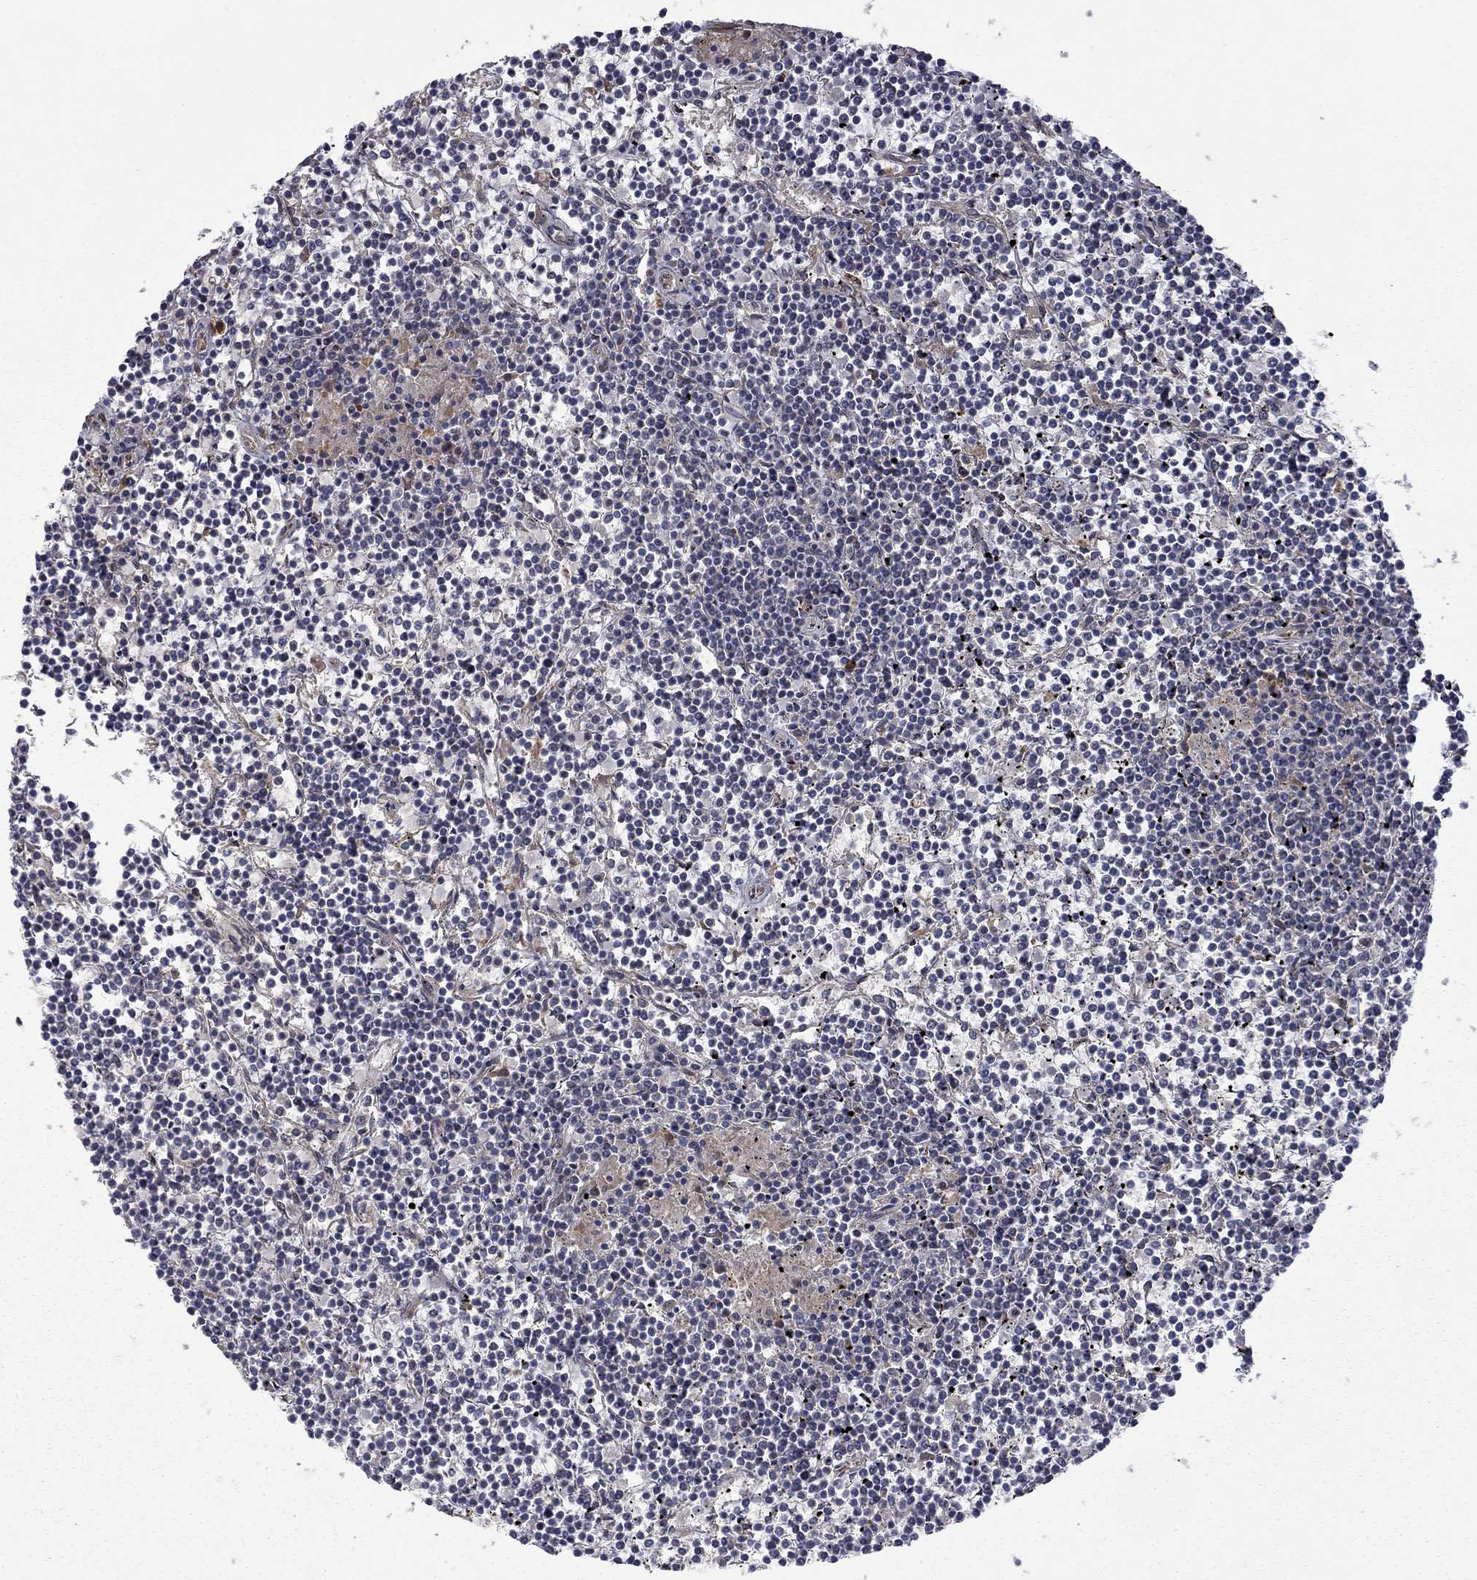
{"staining": {"intensity": "negative", "quantity": "none", "location": "none"}, "tissue": "lymphoma", "cell_type": "Tumor cells", "image_type": "cancer", "snomed": [{"axis": "morphology", "description": "Malignant lymphoma, non-Hodgkin's type, Low grade"}, {"axis": "topography", "description": "Spleen"}], "caption": "Tumor cells show no significant protein positivity in low-grade malignant lymphoma, non-Hodgkin's type.", "gene": "EXOC3L2", "patient": {"sex": "female", "age": 19}}